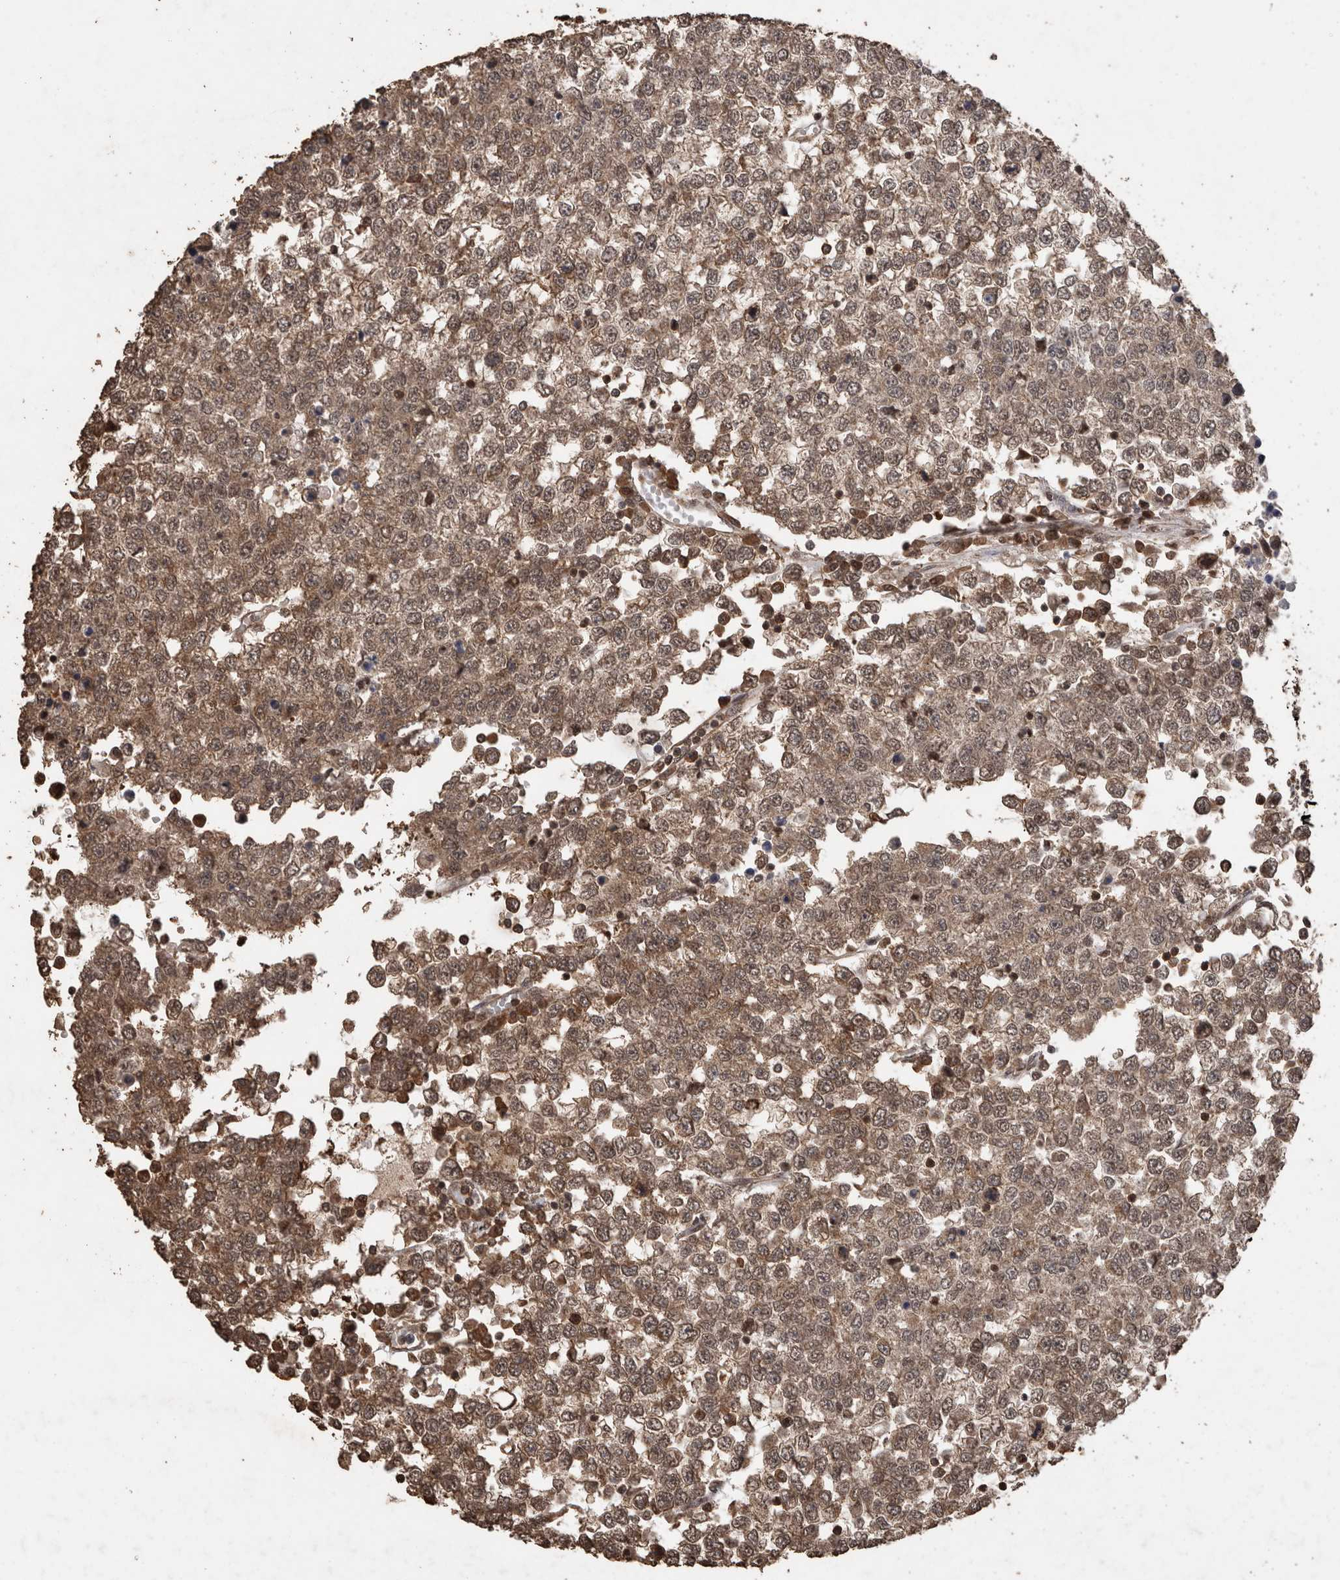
{"staining": {"intensity": "moderate", "quantity": ">75%", "location": "cytoplasmic/membranous"}, "tissue": "testis cancer", "cell_type": "Tumor cells", "image_type": "cancer", "snomed": [{"axis": "morphology", "description": "Seminoma, NOS"}, {"axis": "topography", "description": "Testis"}], "caption": "This is an image of immunohistochemistry staining of testis cancer, which shows moderate expression in the cytoplasmic/membranous of tumor cells.", "gene": "PINK1", "patient": {"sex": "male", "age": 65}}